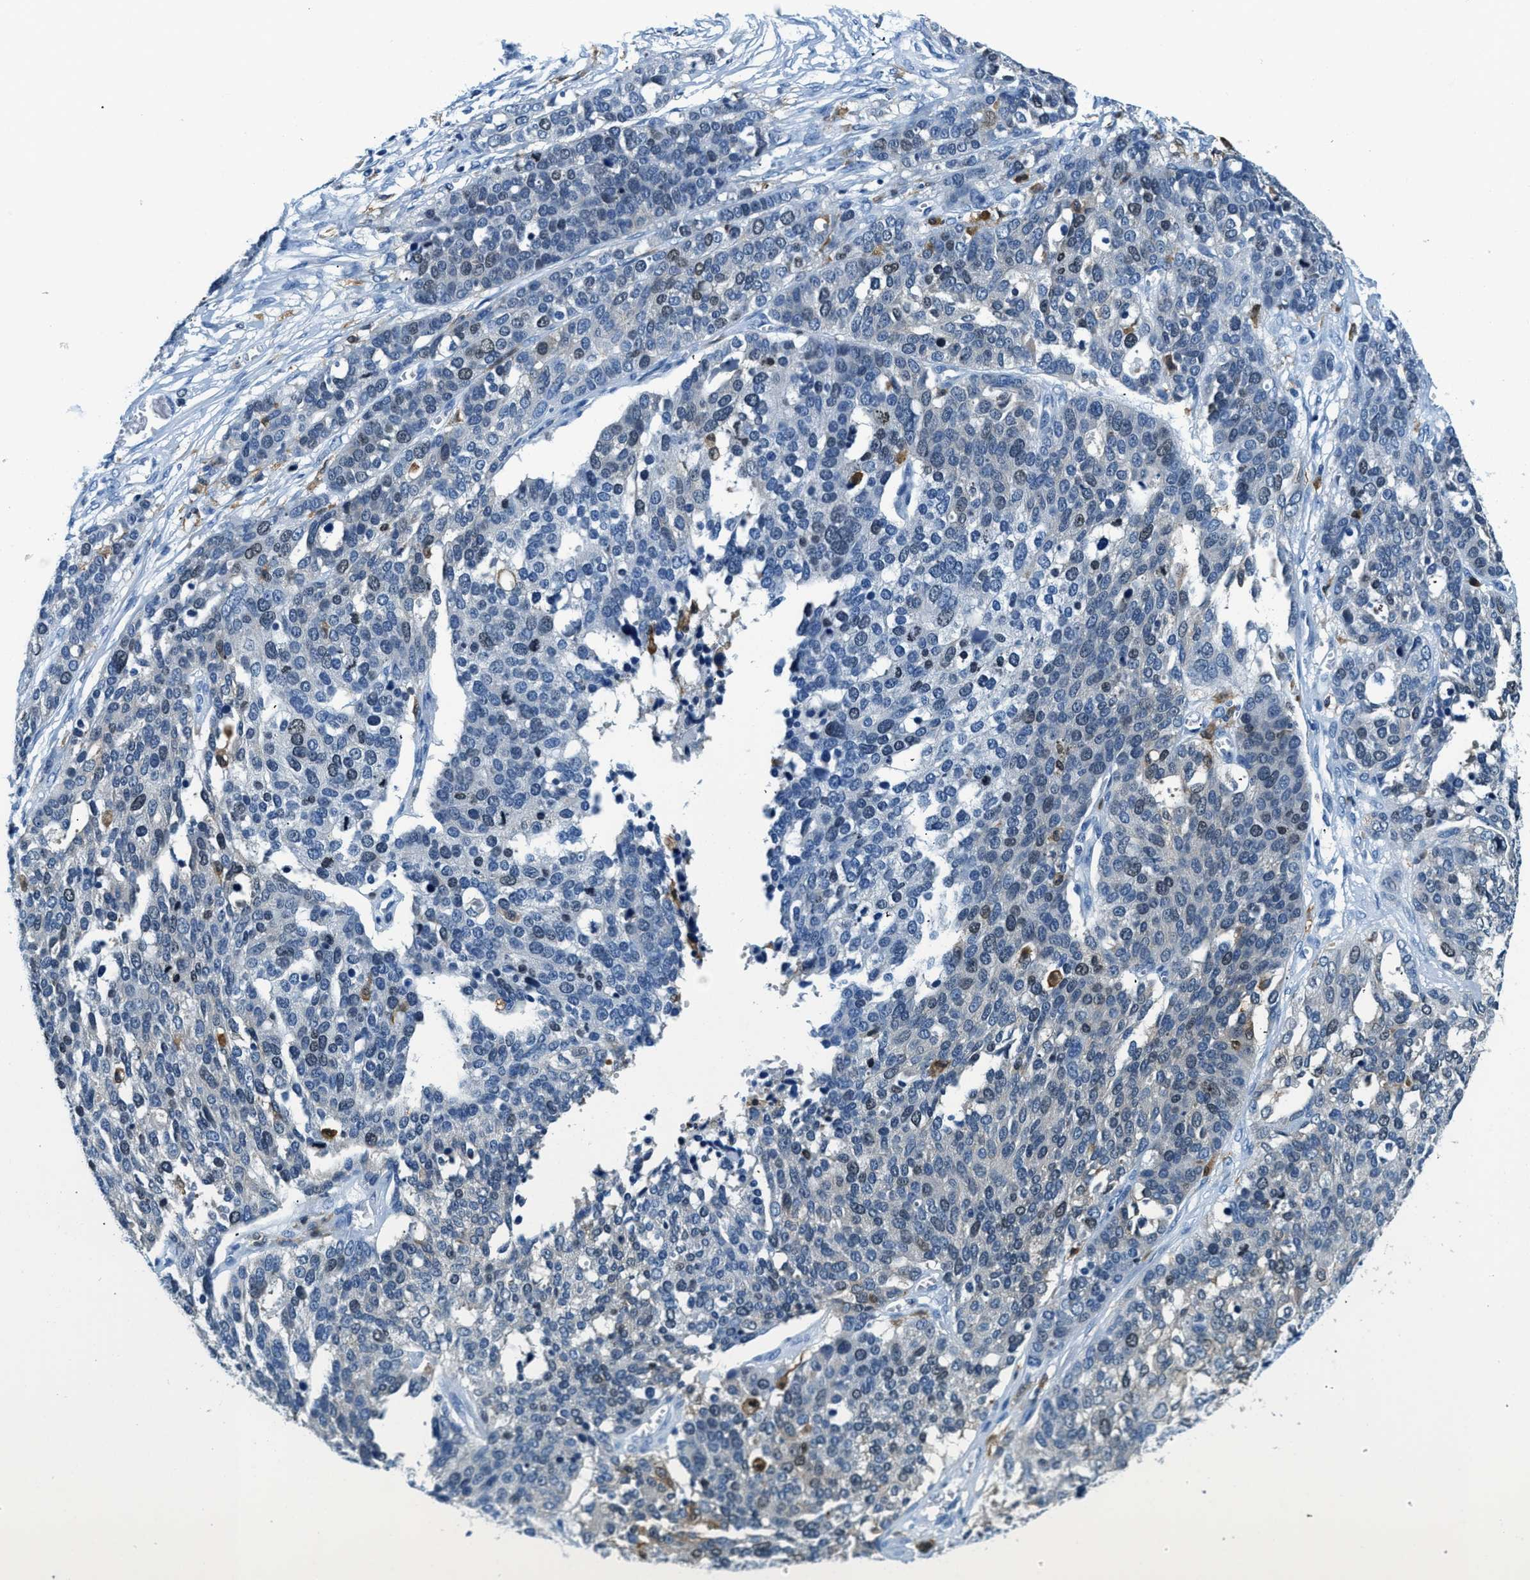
{"staining": {"intensity": "negative", "quantity": "none", "location": "none"}, "tissue": "ovarian cancer", "cell_type": "Tumor cells", "image_type": "cancer", "snomed": [{"axis": "morphology", "description": "Cystadenocarcinoma, serous, NOS"}, {"axis": "topography", "description": "Ovary"}], "caption": "Human ovarian cancer stained for a protein using immunohistochemistry reveals no staining in tumor cells.", "gene": "CAPG", "patient": {"sex": "female", "age": 44}}